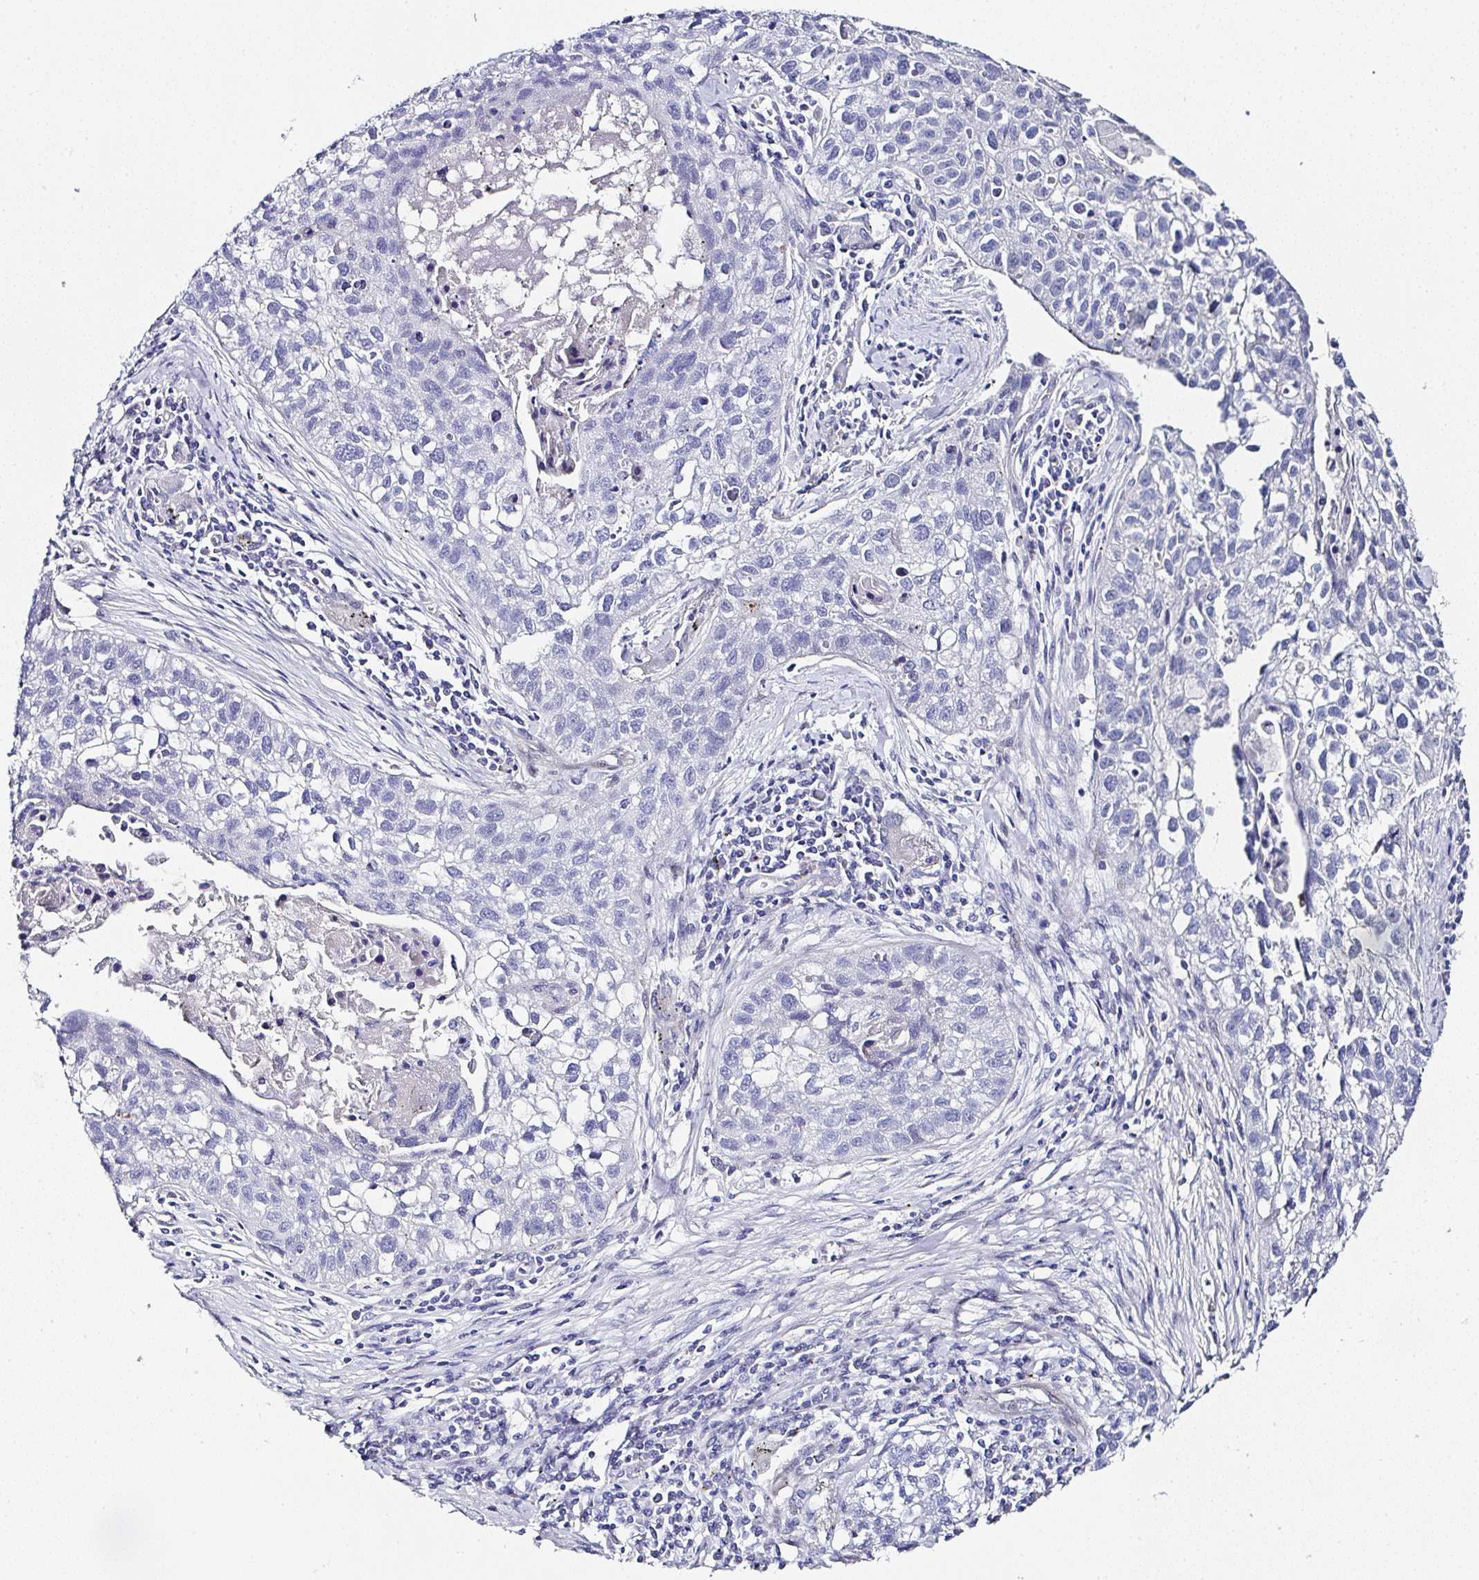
{"staining": {"intensity": "negative", "quantity": "none", "location": "none"}, "tissue": "lung cancer", "cell_type": "Tumor cells", "image_type": "cancer", "snomed": [{"axis": "morphology", "description": "Squamous cell carcinoma, NOS"}, {"axis": "topography", "description": "Lung"}], "caption": "Immunohistochemistry (IHC) image of human squamous cell carcinoma (lung) stained for a protein (brown), which demonstrates no expression in tumor cells. (Immunohistochemistry (IHC), brightfield microscopy, high magnification).", "gene": "PPFIA4", "patient": {"sex": "male", "age": 74}}